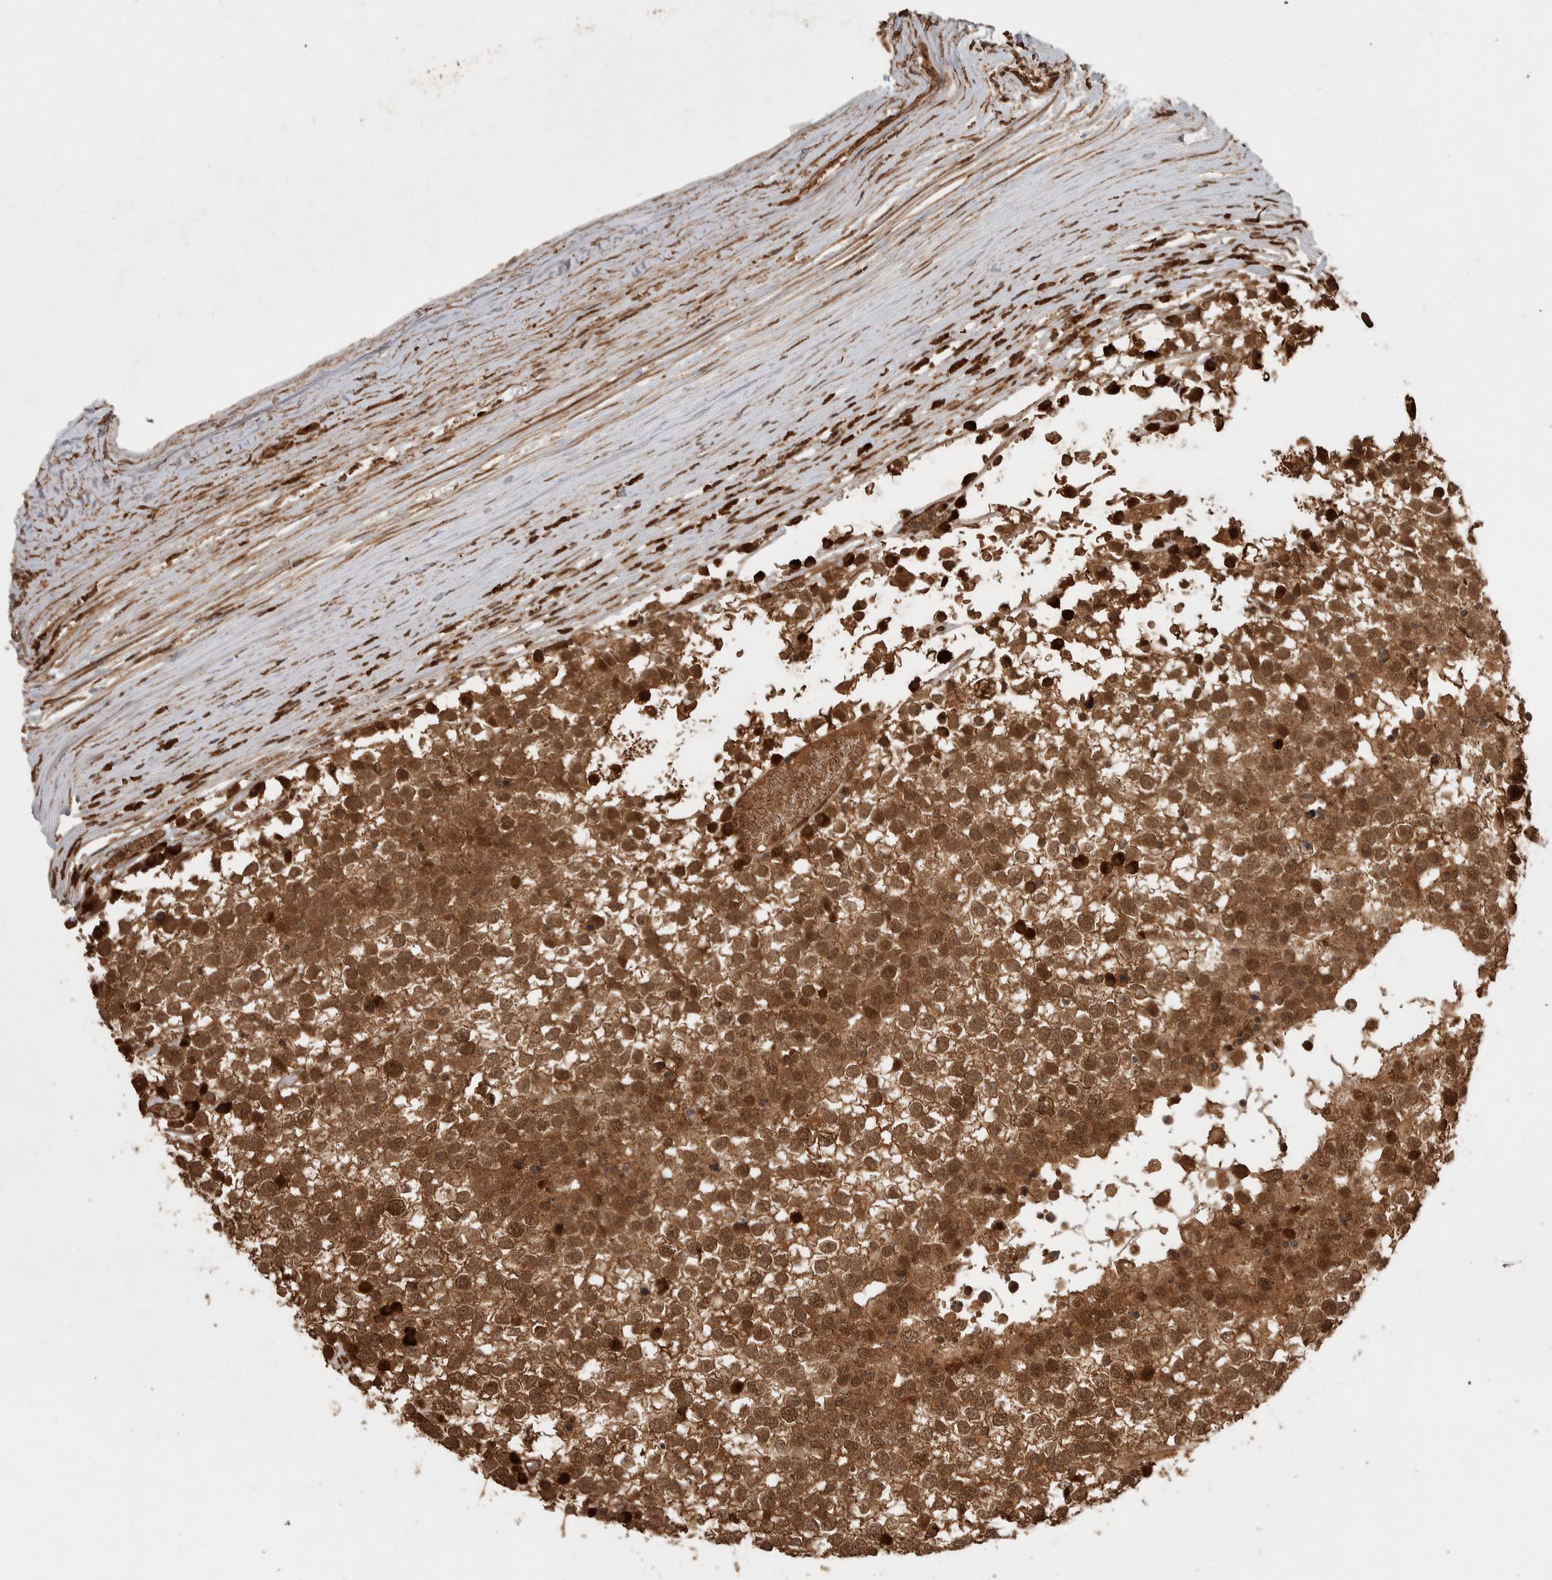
{"staining": {"intensity": "moderate", "quantity": ">75%", "location": "cytoplasmic/membranous,nuclear"}, "tissue": "testis cancer", "cell_type": "Tumor cells", "image_type": "cancer", "snomed": [{"axis": "morphology", "description": "Seminoma, NOS"}, {"axis": "topography", "description": "Testis"}], "caption": "A high-resolution photomicrograph shows IHC staining of testis cancer, which exhibits moderate cytoplasmic/membranous and nuclear positivity in about >75% of tumor cells.", "gene": "CNTROB", "patient": {"sex": "male", "age": 65}}